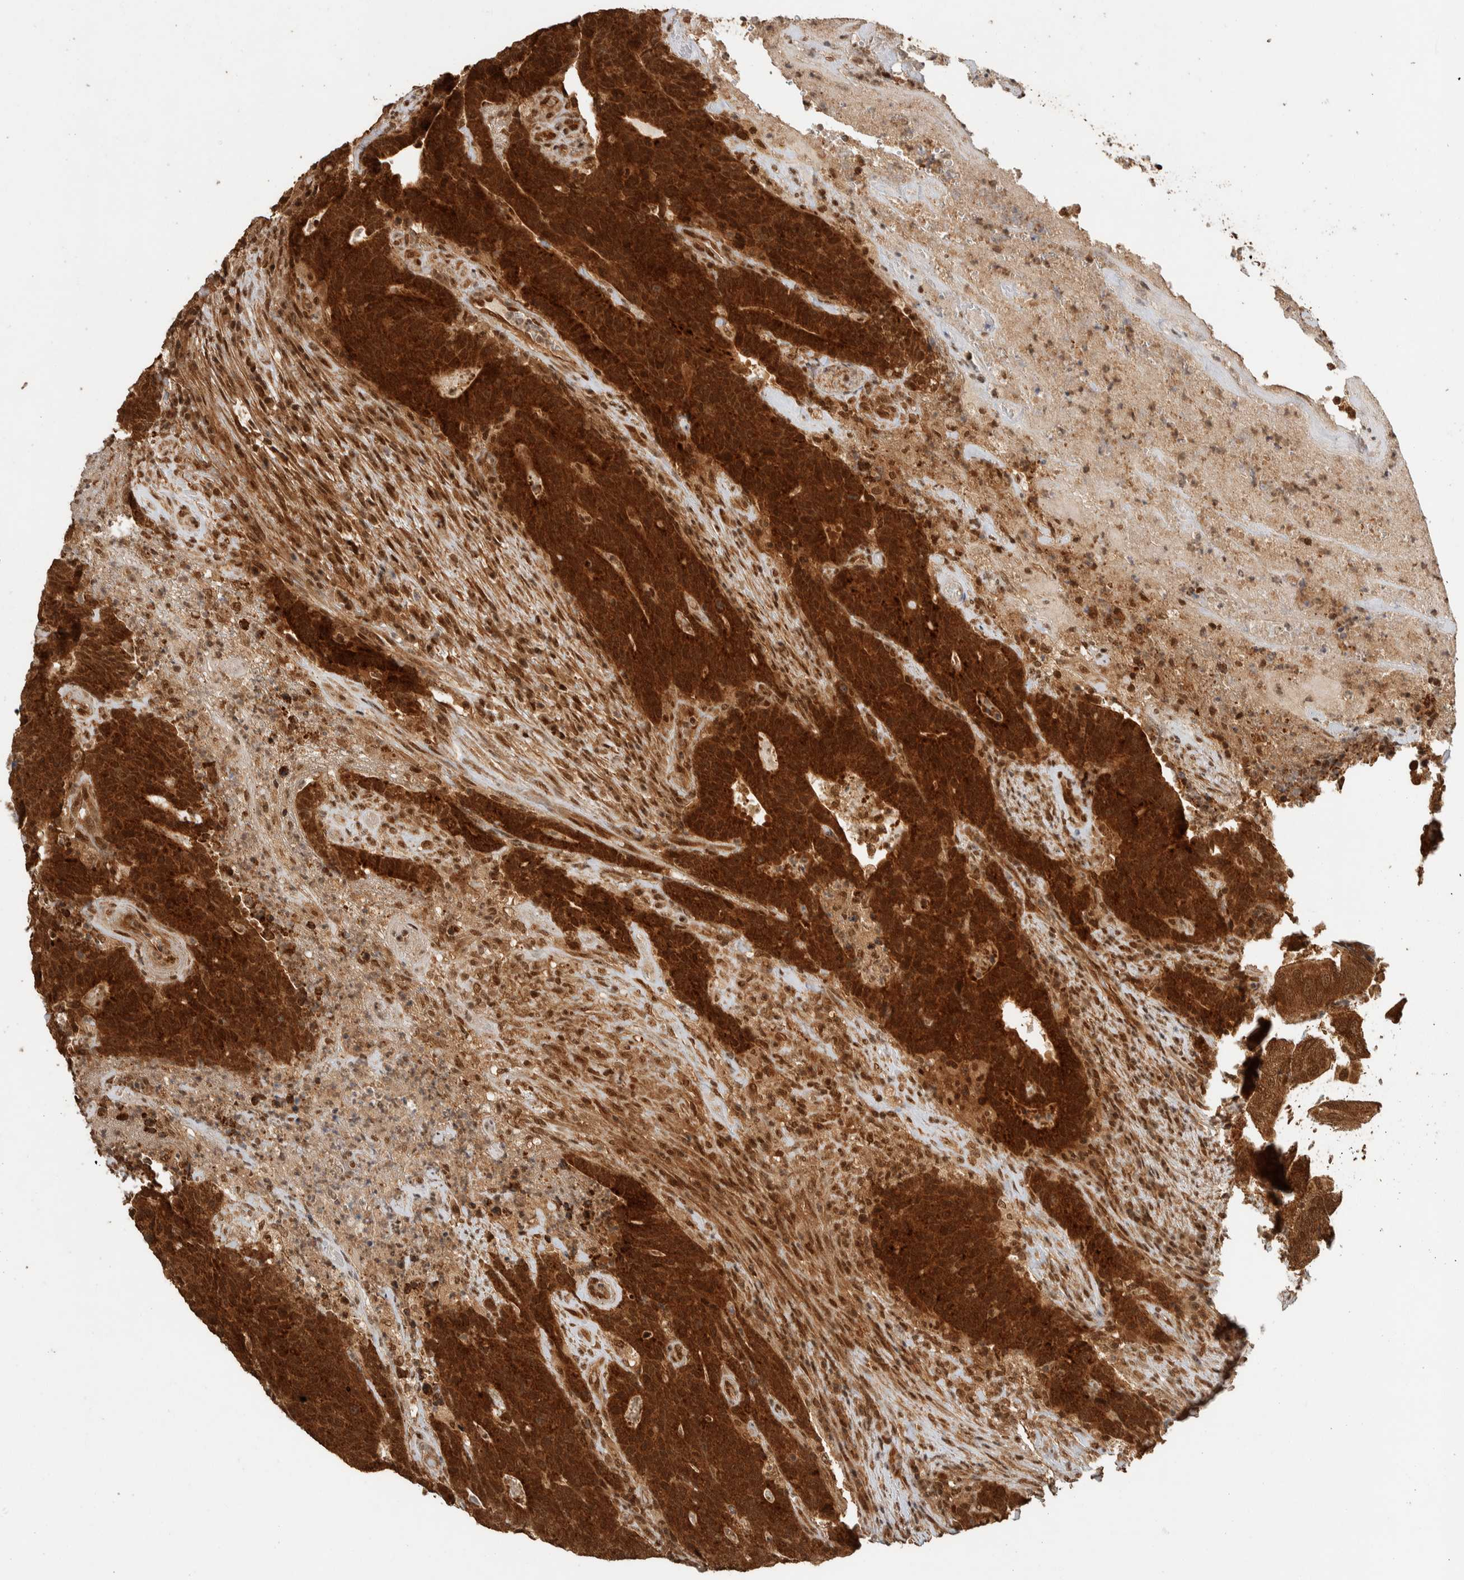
{"staining": {"intensity": "strong", "quantity": ">75%", "location": "cytoplasmic/membranous,nuclear"}, "tissue": "colorectal cancer", "cell_type": "Tumor cells", "image_type": "cancer", "snomed": [{"axis": "morphology", "description": "Normal tissue, NOS"}, {"axis": "morphology", "description": "Adenocarcinoma, NOS"}, {"axis": "topography", "description": "Colon"}], "caption": "Protein staining of colorectal cancer (adenocarcinoma) tissue shows strong cytoplasmic/membranous and nuclear expression in about >75% of tumor cells. (Stains: DAB (3,3'-diaminobenzidine) in brown, nuclei in blue, Microscopy: brightfield microscopy at high magnification).", "gene": "ZBTB2", "patient": {"sex": "female", "age": 75}}